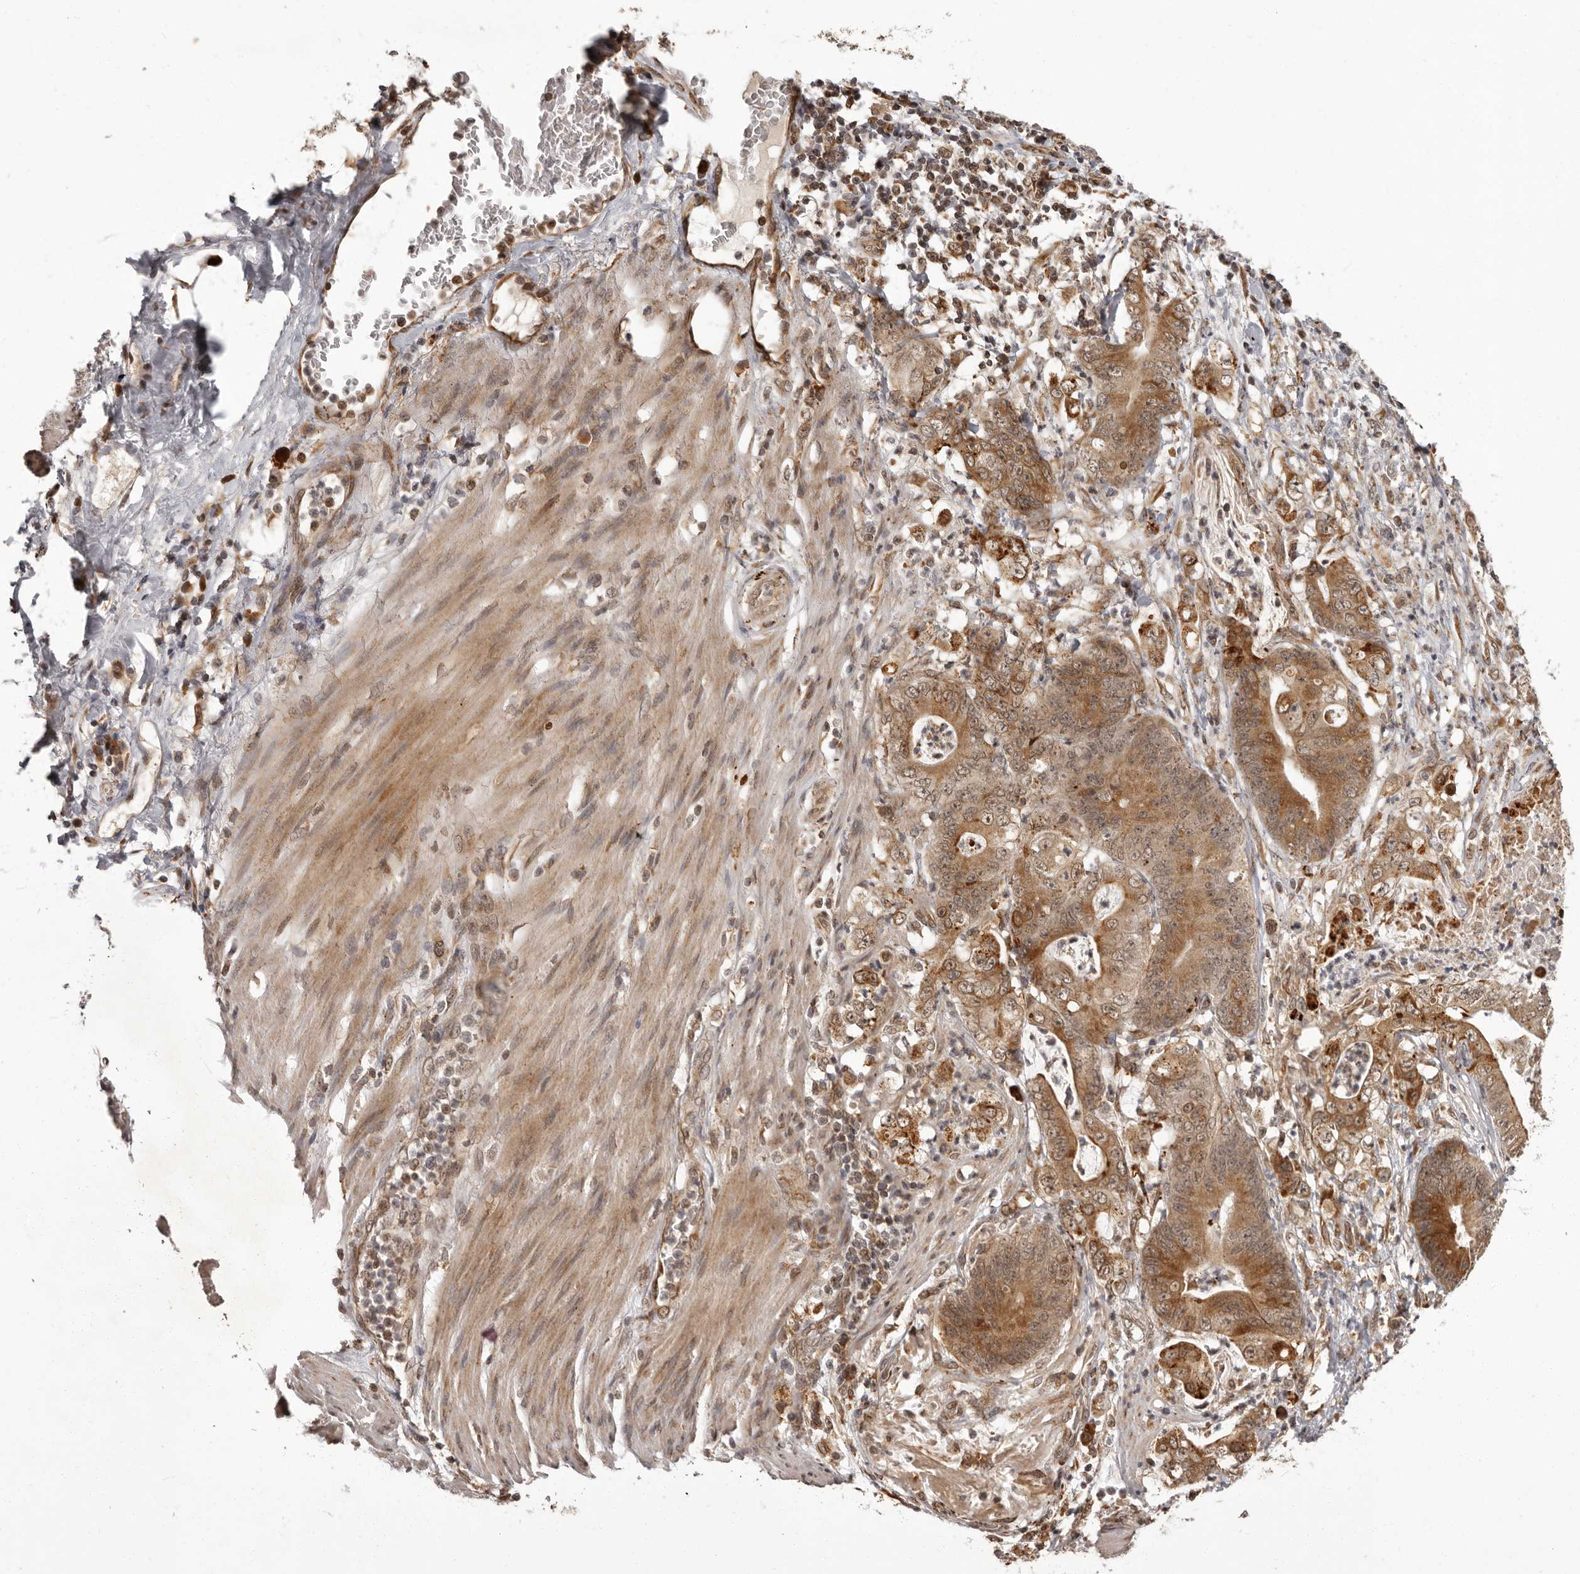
{"staining": {"intensity": "strong", "quantity": ">75%", "location": "cytoplasmic/membranous"}, "tissue": "stomach cancer", "cell_type": "Tumor cells", "image_type": "cancer", "snomed": [{"axis": "morphology", "description": "Adenocarcinoma, NOS"}, {"axis": "topography", "description": "Stomach"}], "caption": "DAB (3,3'-diaminobenzidine) immunohistochemical staining of human adenocarcinoma (stomach) demonstrates strong cytoplasmic/membranous protein expression in about >75% of tumor cells.", "gene": "IL32", "patient": {"sex": "female", "age": 73}}